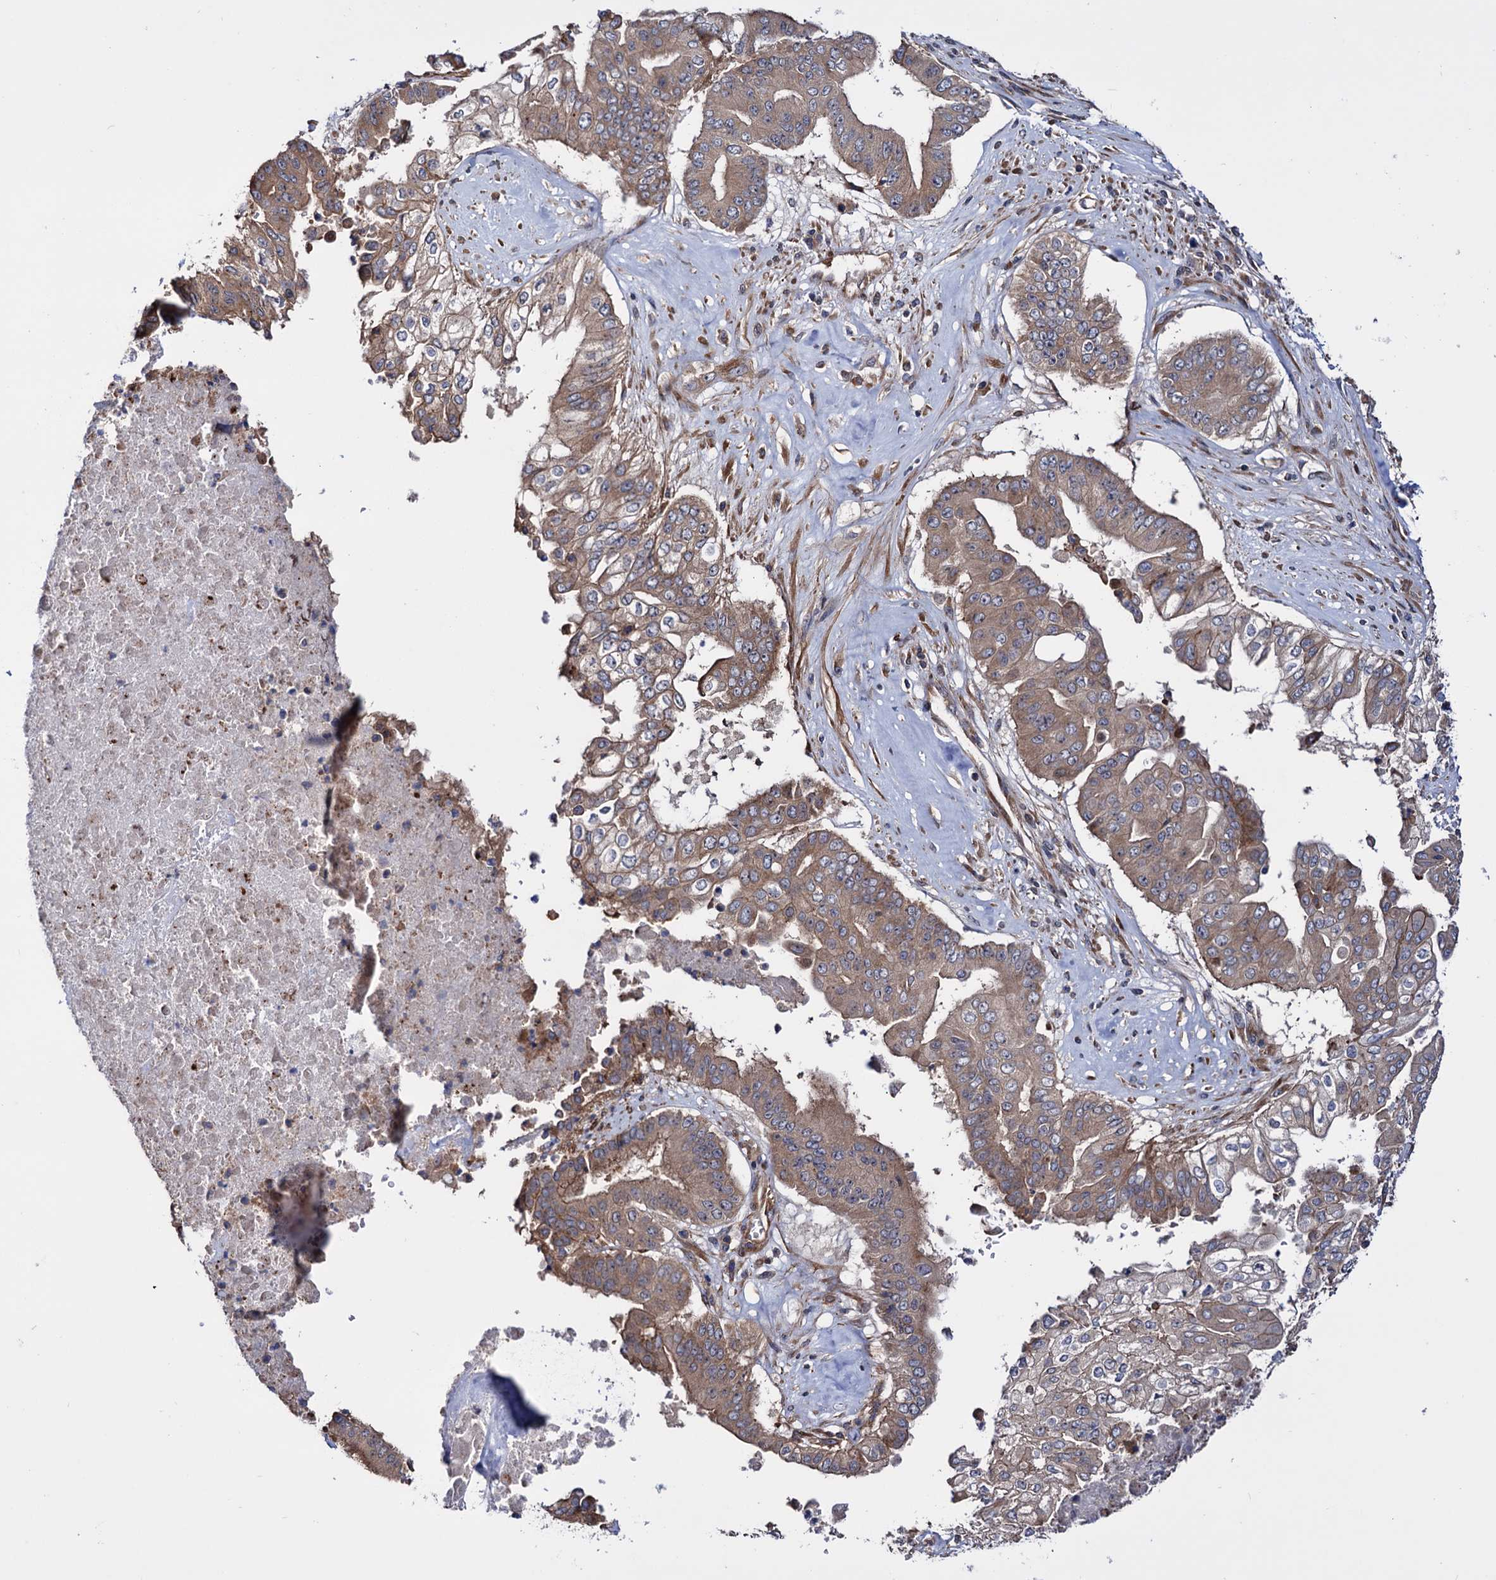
{"staining": {"intensity": "moderate", "quantity": ">75%", "location": "cytoplasmic/membranous"}, "tissue": "pancreatic cancer", "cell_type": "Tumor cells", "image_type": "cancer", "snomed": [{"axis": "morphology", "description": "Adenocarcinoma, NOS"}, {"axis": "topography", "description": "Pancreas"}], "caption": "The immunohistochemical stain labels moderate cytoplasmic/membranous expression in tumor cells of pancreatic cancer (adenocarcinoma) tissue. Nuclei are stained in blue.", "gene": "FERMT2", "patient": {"sex": "female", "age": 77}}